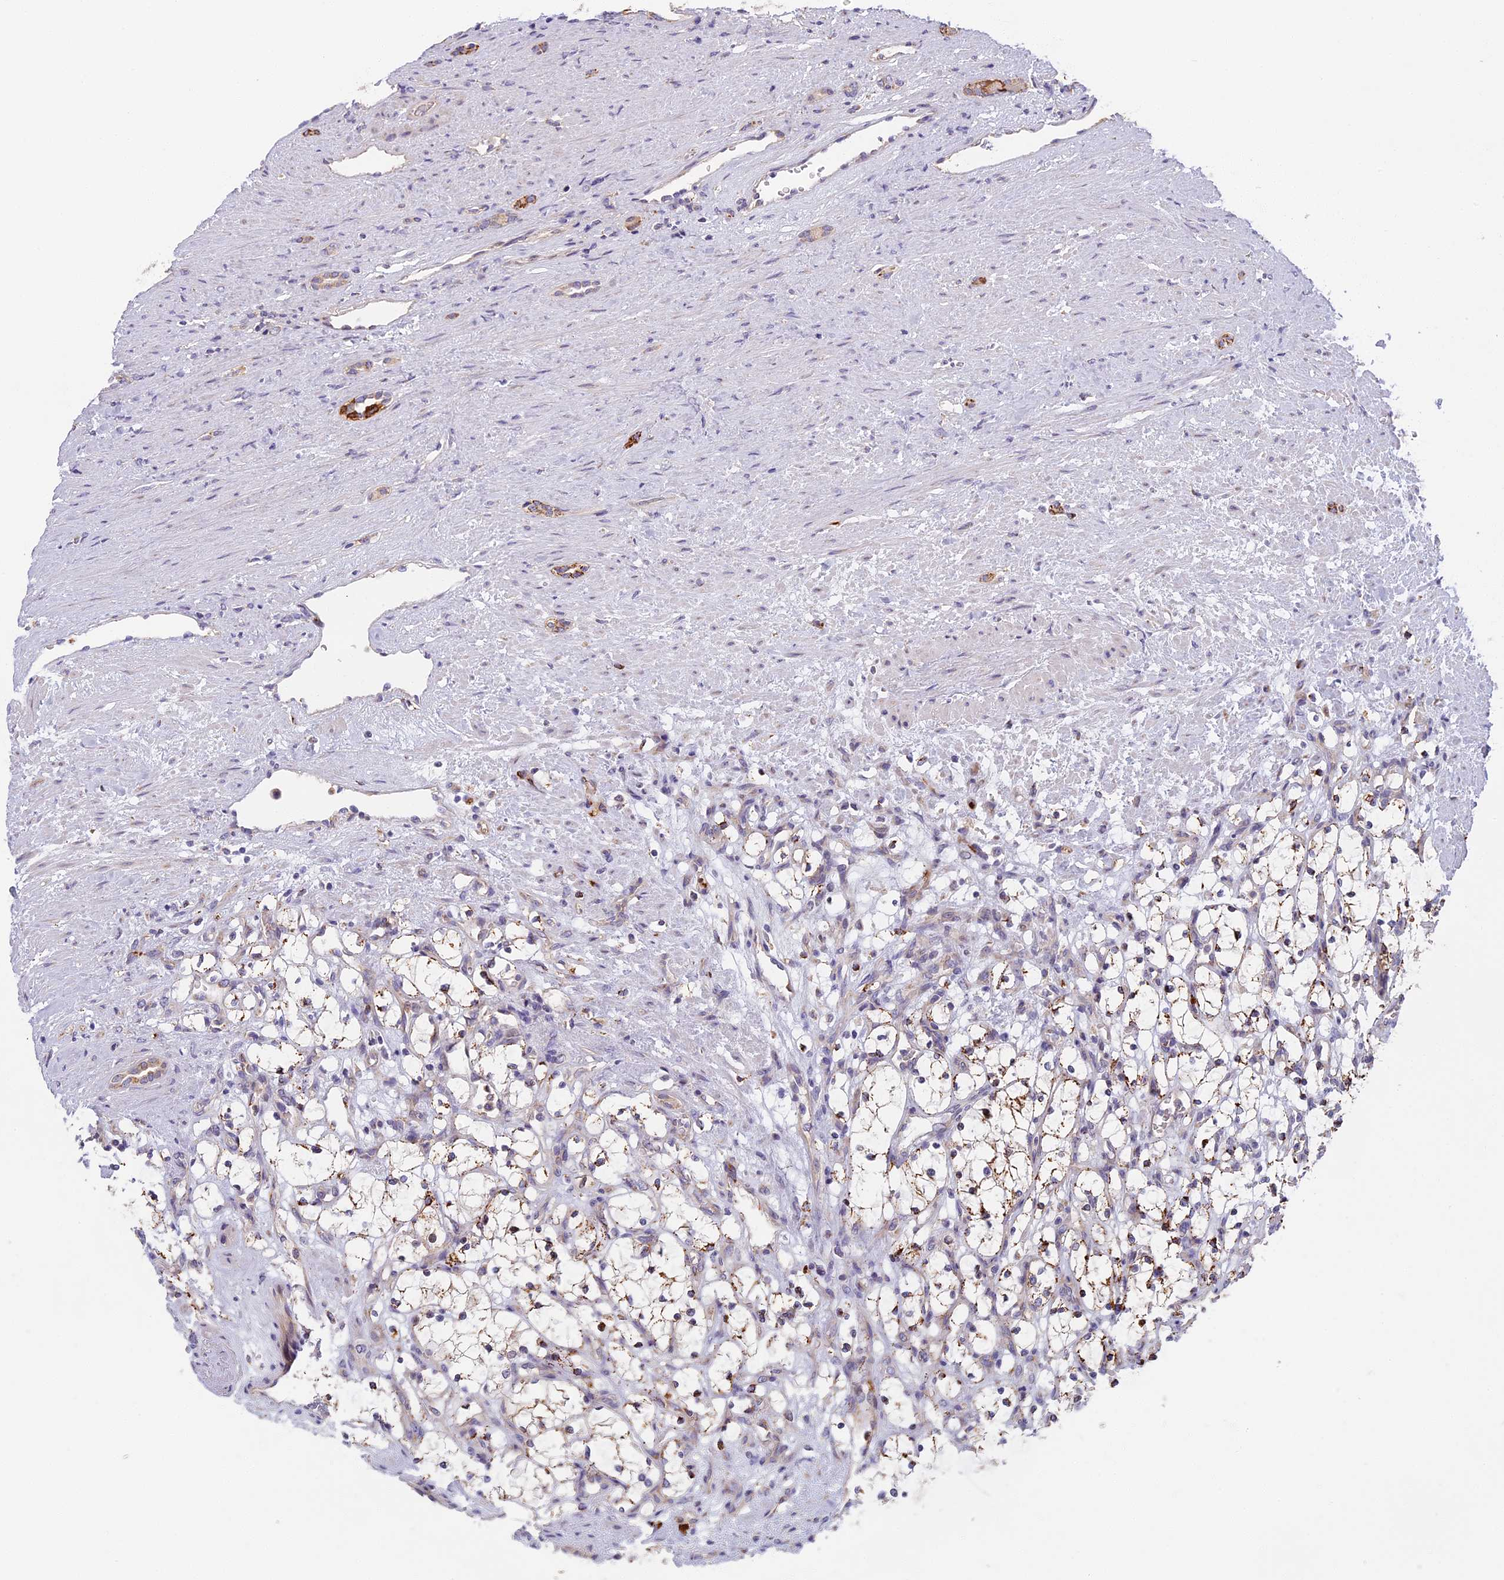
{"staining": {"intensity": "moderate", "quantity": "25%-75%", "location": "cytoplasmic/membranous"}, "tissue": "renal cancer", "cell_type": "Tumor cells", "image_type": "cancer", "snomed": [{"axis": "morphology", "description": "Adenocarcinoma, NOS"}, {"axis": "topography", "description": "Kidney"}], "caption": "Protein staining of adenocarcinoma (renal) tissue displays moderate cytoplasmic/membranous expression in about 25%-75% of tumor cells.", "gene": "SEMA7A", "patient": {"sex": "female", "age": 69}}